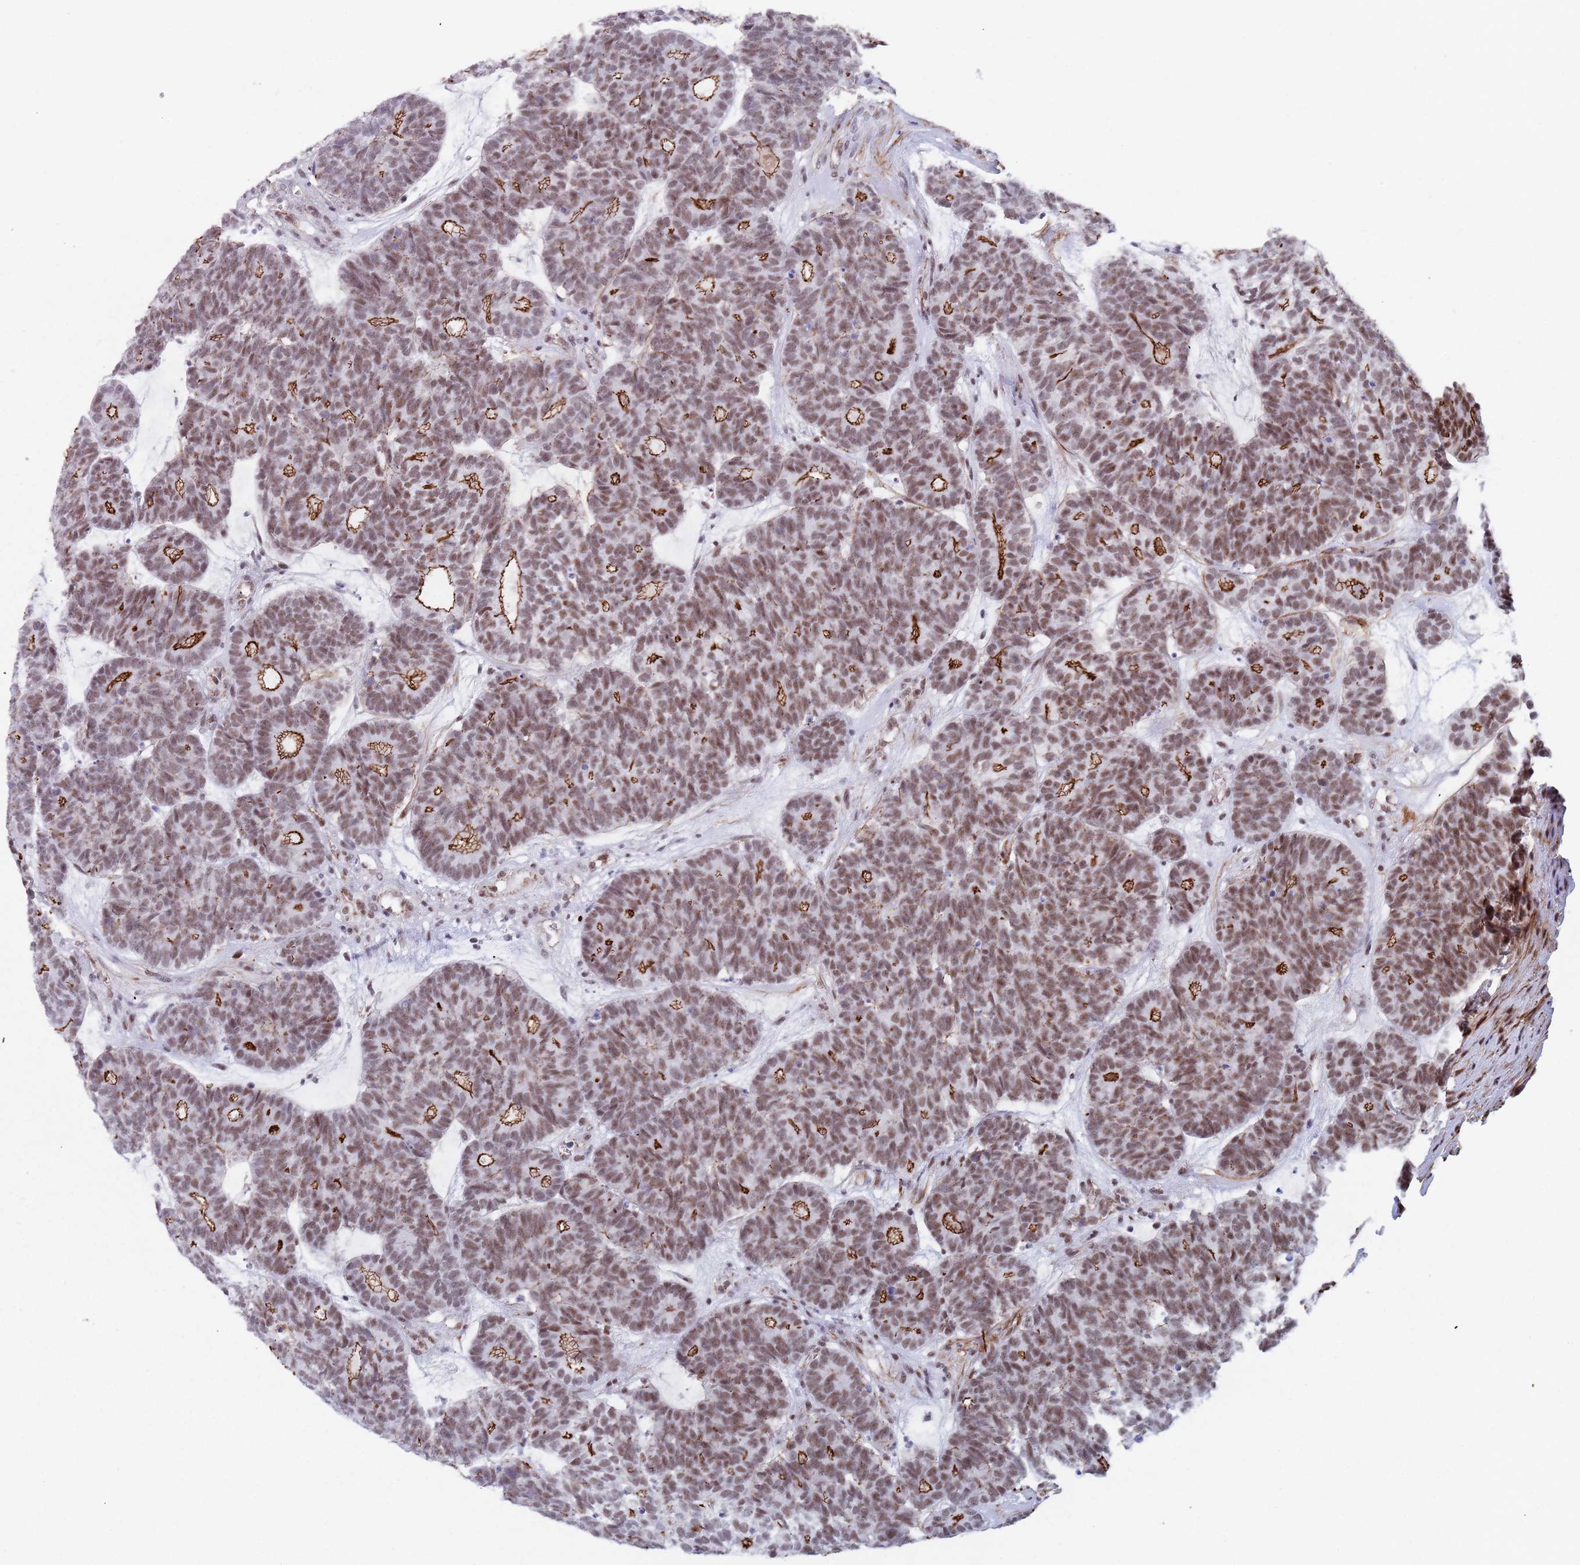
{"staining": {"intensity": "moderate", "quantity": ">75%", "location": "cytoplasmic/membranous,nuclear"}, "tissue": "head and neck cancer", "cell_type": "Tumor cells", "image_type": "cancer", "snomed": [{"axis": "morphology", "description": "Adenocarcinoma, NOS"}, {"axis": "topography", "description": "Head-Neck"}], "caption": "Human head and neck cancer (adenocarcinoma) stained with a brown dye demonstrates moderate cytoplasmic/membranous and nuclear positive staining in about >75% of tumor cells.", "gene": "OR5A2", "patient": {"sex": "female", "age": 81}}